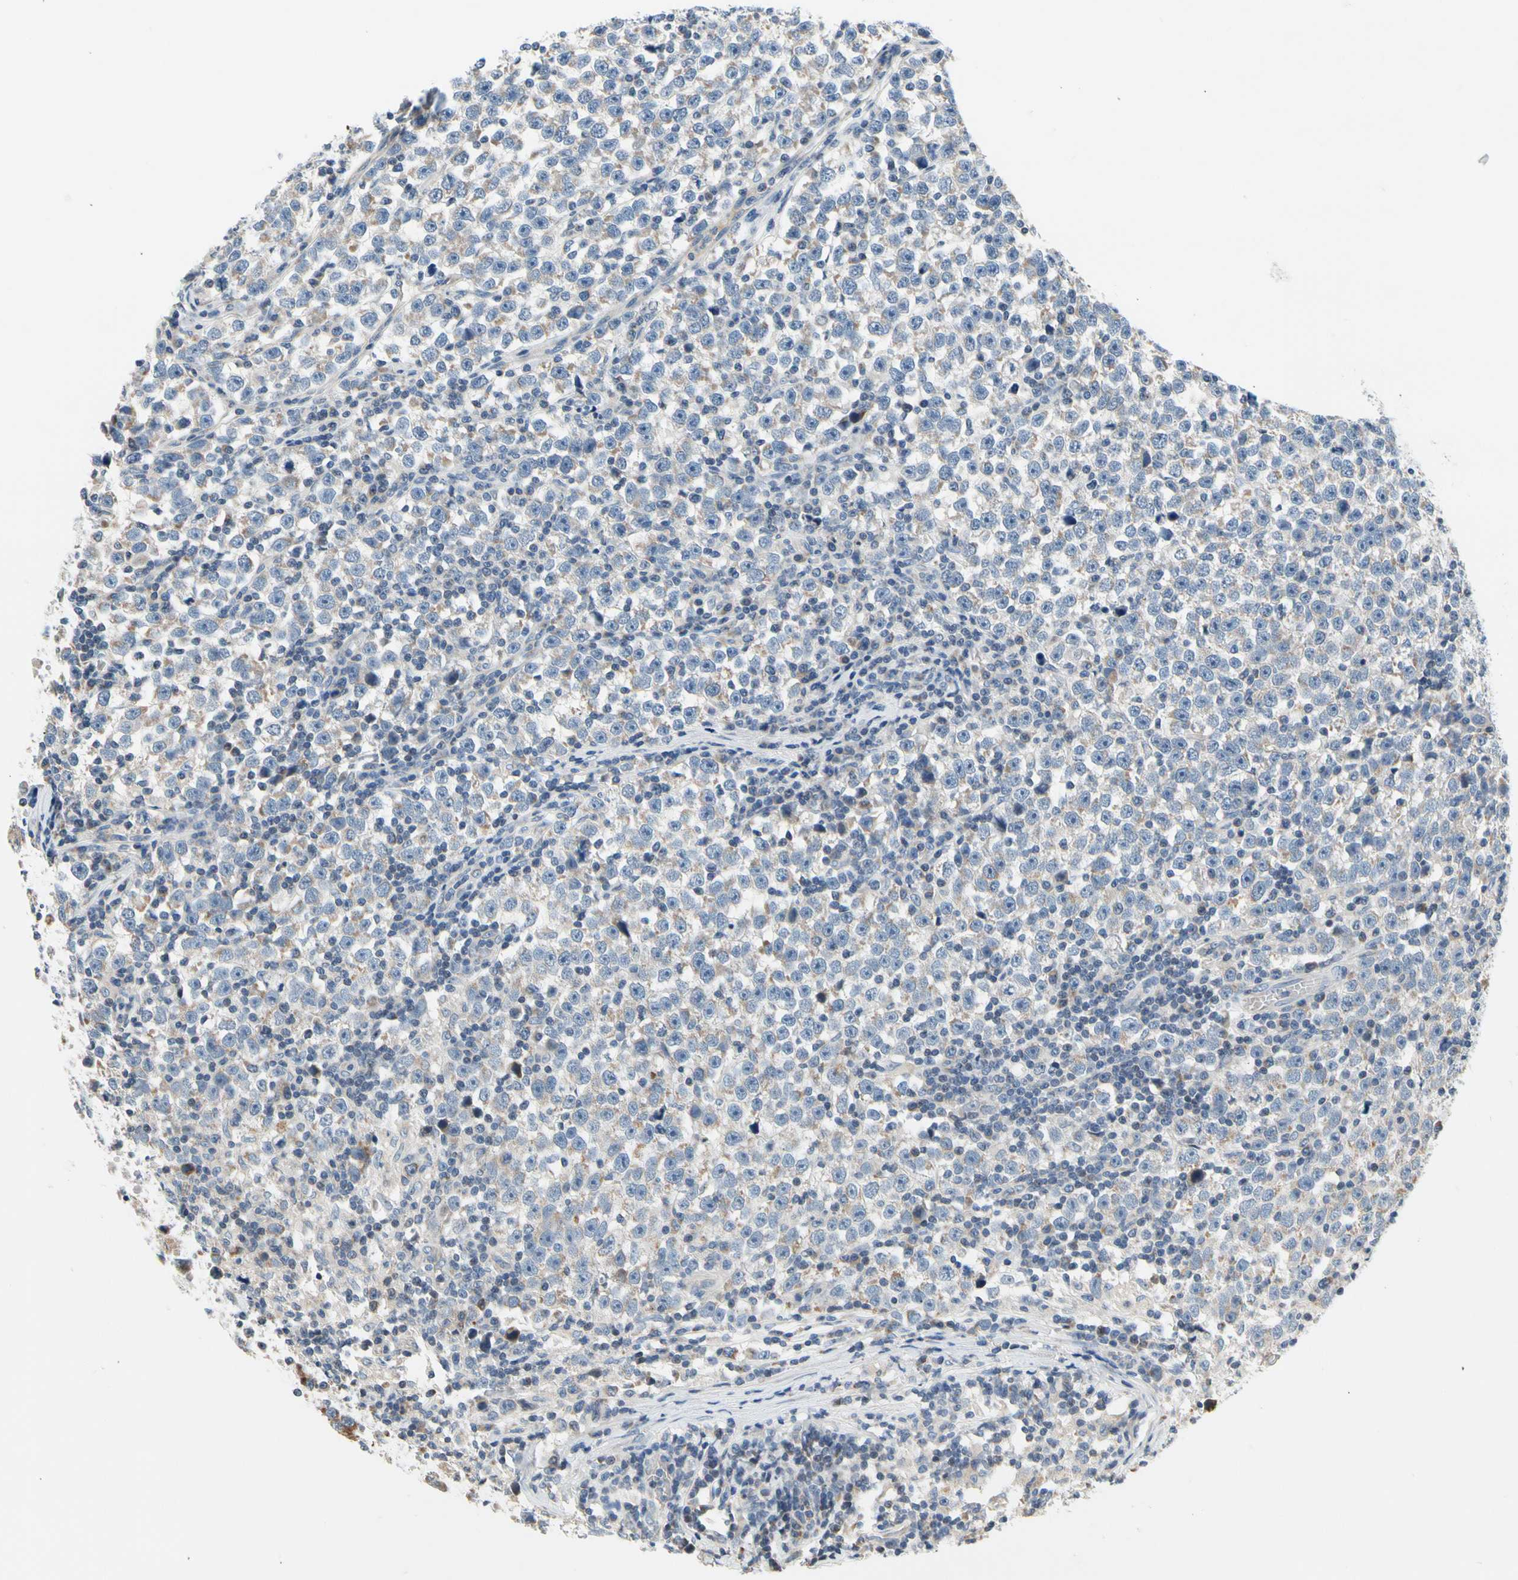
{"staining": {"intensity": "negative", "quantity": "none", "location": "none"}, "tissue": "testis cancer", "cell_type": "Tumor cells", "image_type": "cancer", "snomed": [{"axis": "morphology", "description": "Seminoma, NOS"}, {"axis": "topography", "description": "Testis"}], "caption": "Photomicrograph shows no significant protein expression in tumor cells of testis cancer (seminoma).", "gene": "SOX30", "patient": {"sex": "male", "age": 43}}